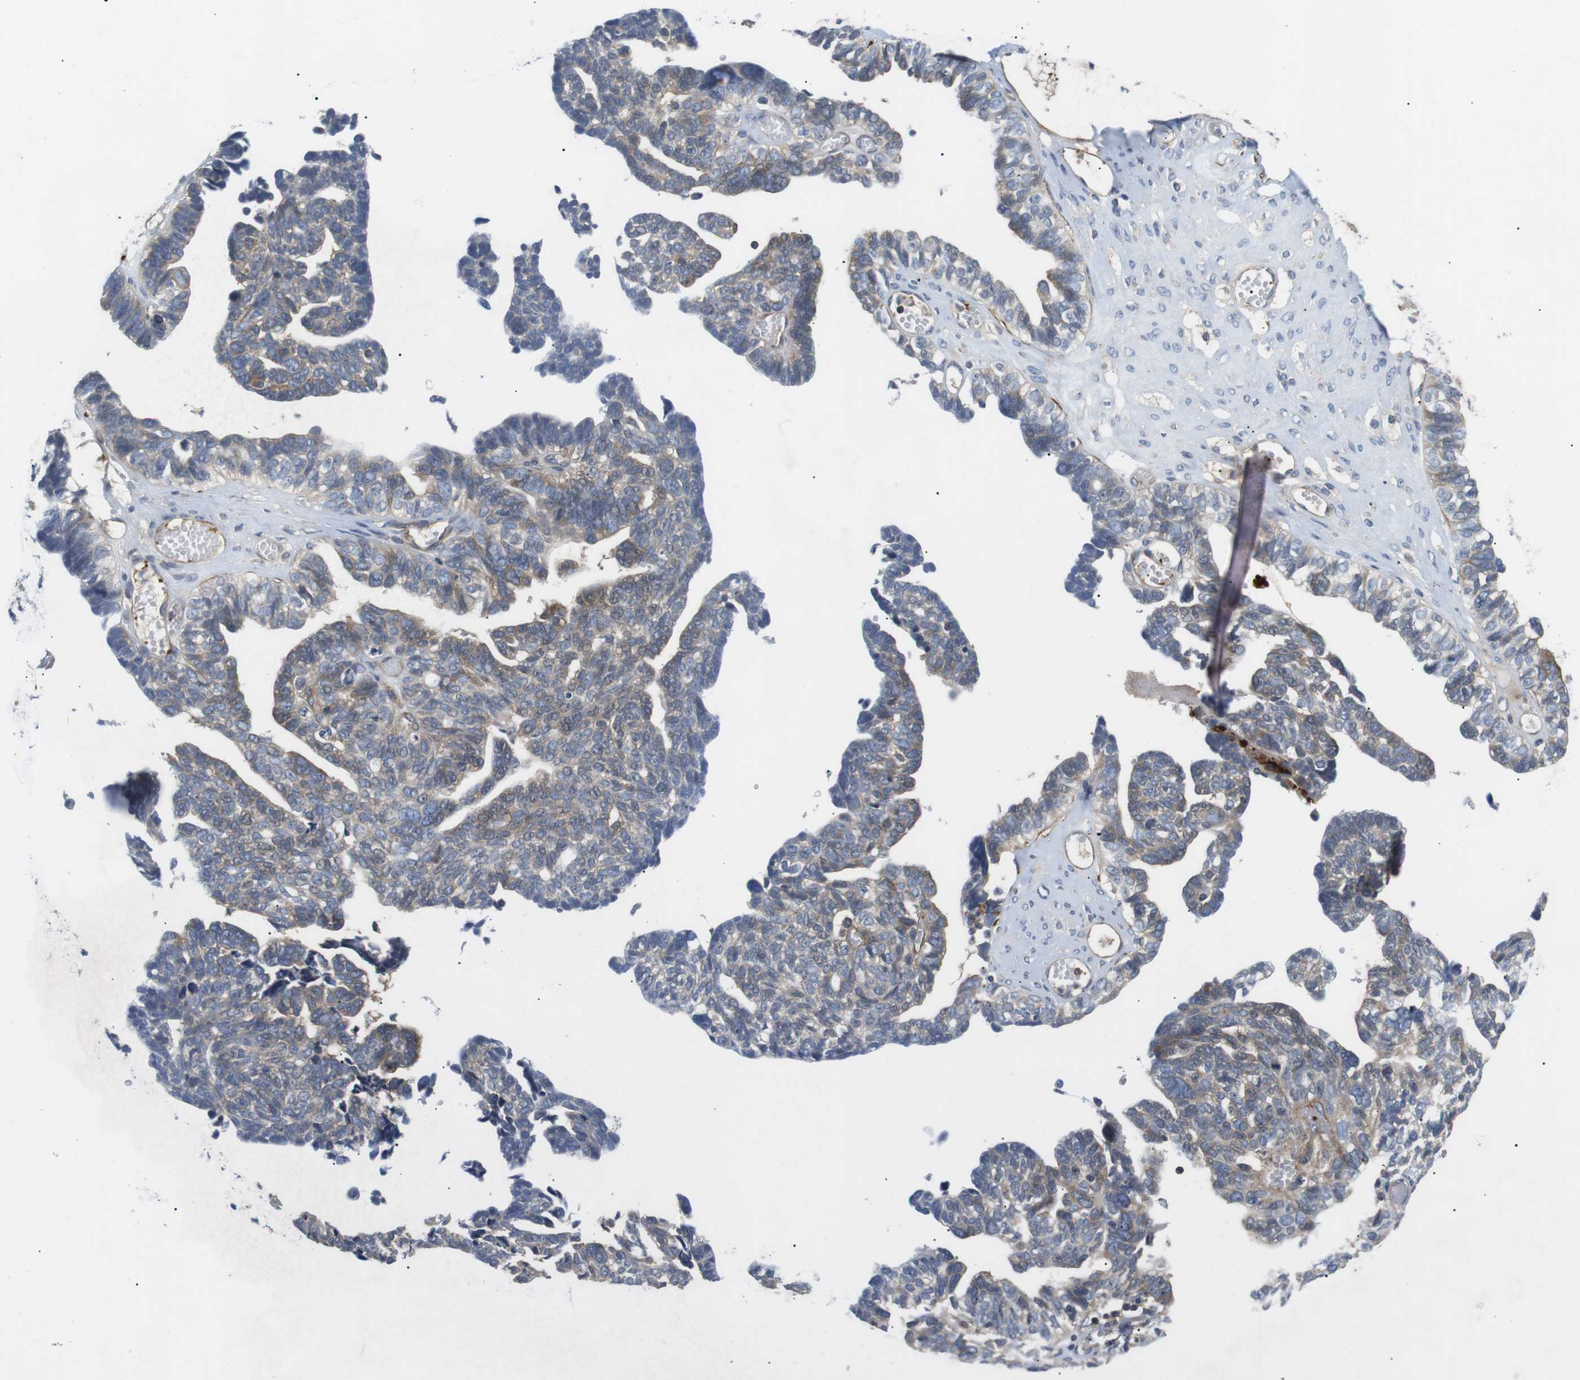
{"staining": {"intensity": "weak", "quantity": "25%-75%", "location": "cytoplasmic/membranous"}, "tissue": "ovarian cancer", "cell_type": "Tumor cells", "image_type": "cancer", "snomed": [{"axis": "morphology", "description": "Cystadenocarcinoma, serous, NOS"}, {"axis": "topography", "description": "Ovary"}], "caption": "The immunohistochemical stain highlights weak cytoplasmic/membranous expression in tumor cells of serous cystadenocarcinoma (ovarian) tissue. (Stains: DAB (3,3'-diaminobenzidine) in brown, nuclei in blue, Microscopy: brightfield microscopy at high magnification).", "gene": "DIPK1A", "patient": {"sex": "female", "age": 79}}